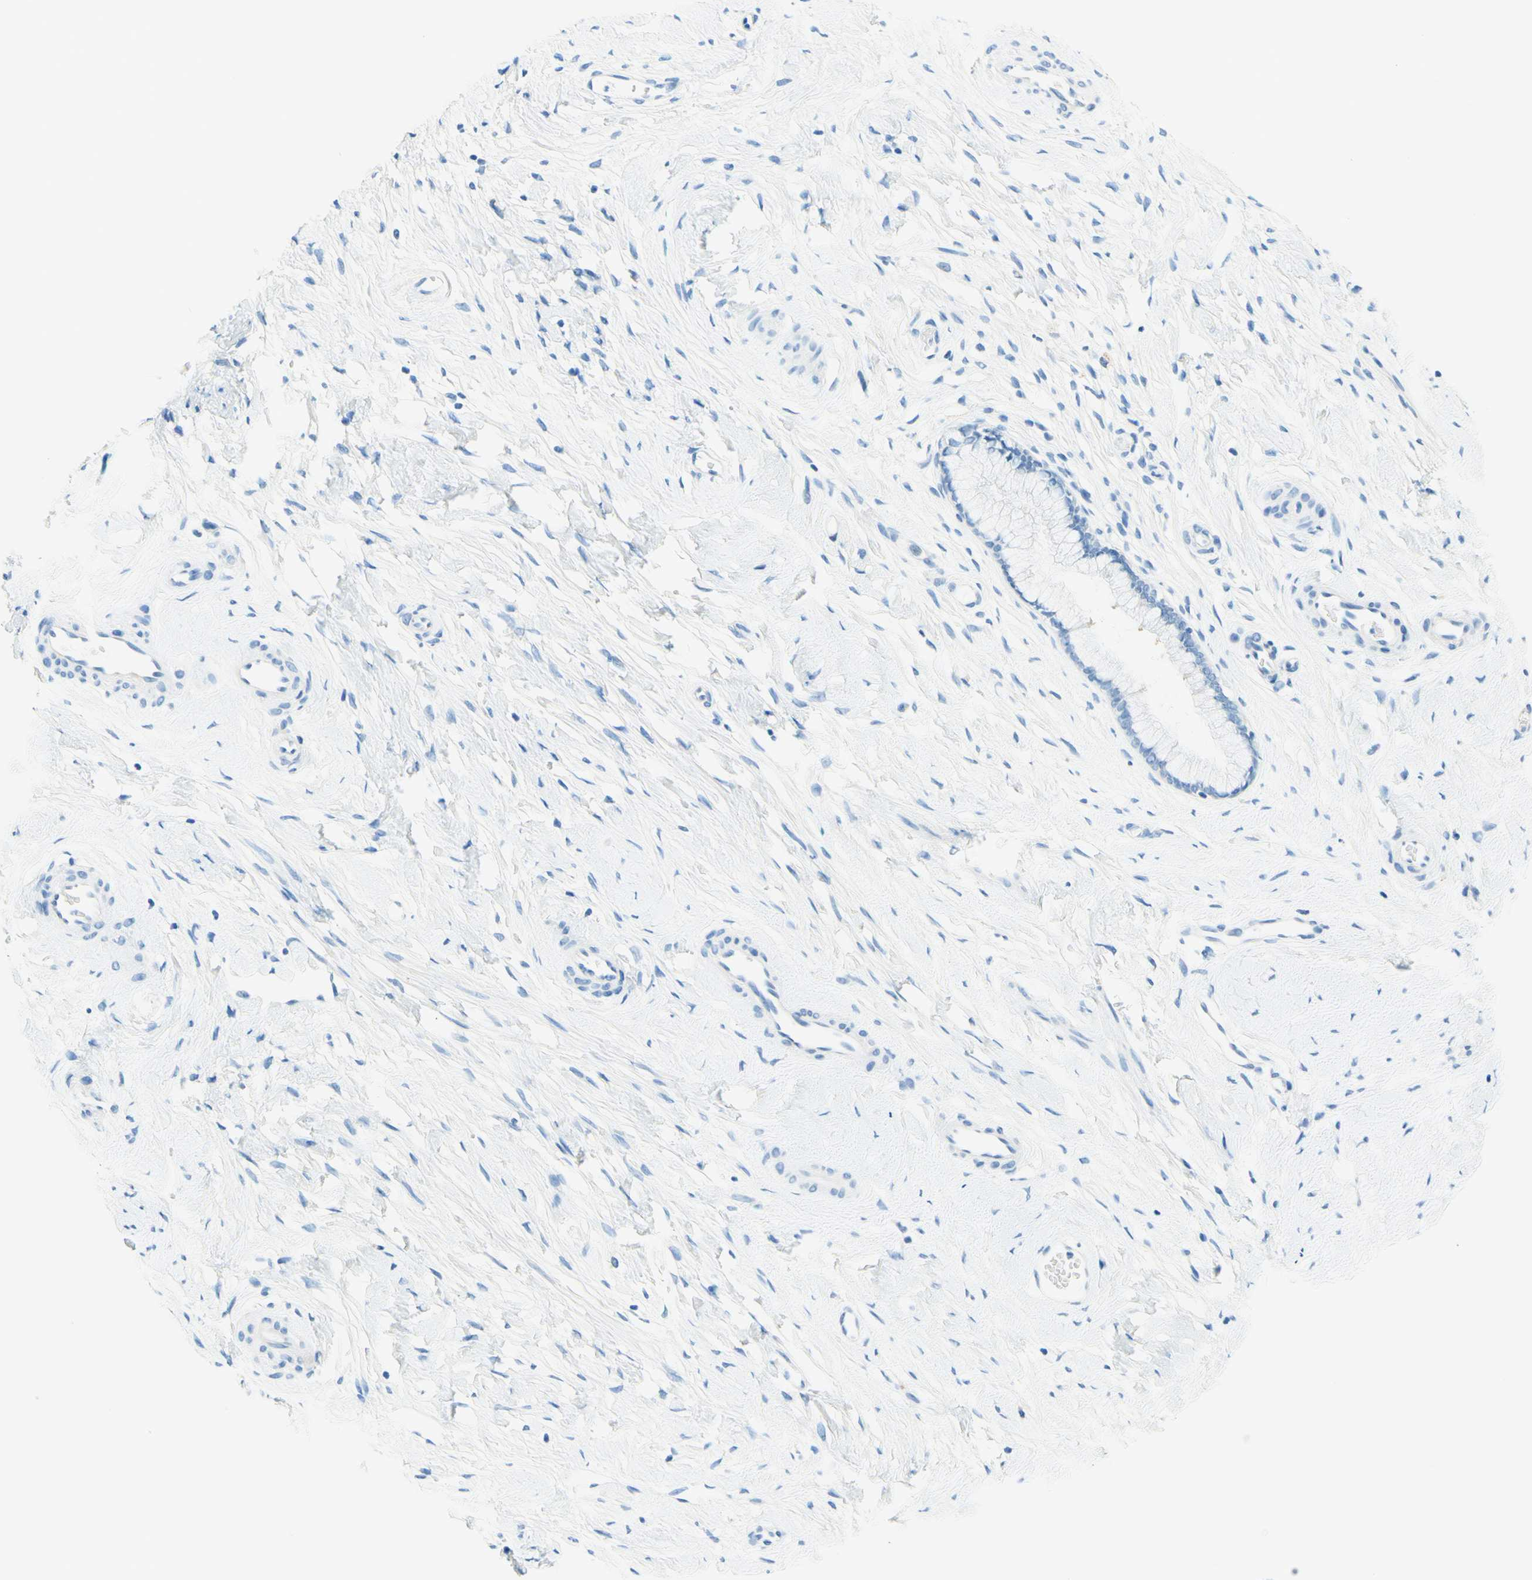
{"staining": {"intensity": "negative", "quantity": "none", "location": "none"}, "tissue": "cervix", "cell_type": "Glandular cells", "image_type": "normal", "snomed": [{"axis": "morphology", "description": "Normal tissue, NOS"}, {"axis": "topography", "description": "Cervix"}], "caption": "A histopathology image of human cervix is negative for staining in glandular cells. The staining was performed using DAB (3,3'-diaminobenzidine) to visualize the protein expression in brown, while the nuclei were stained in blue with hematoxylin (Magnification: 20x).", "gene": "PASD1", "patient": {"sex": "female", "age": 65}}